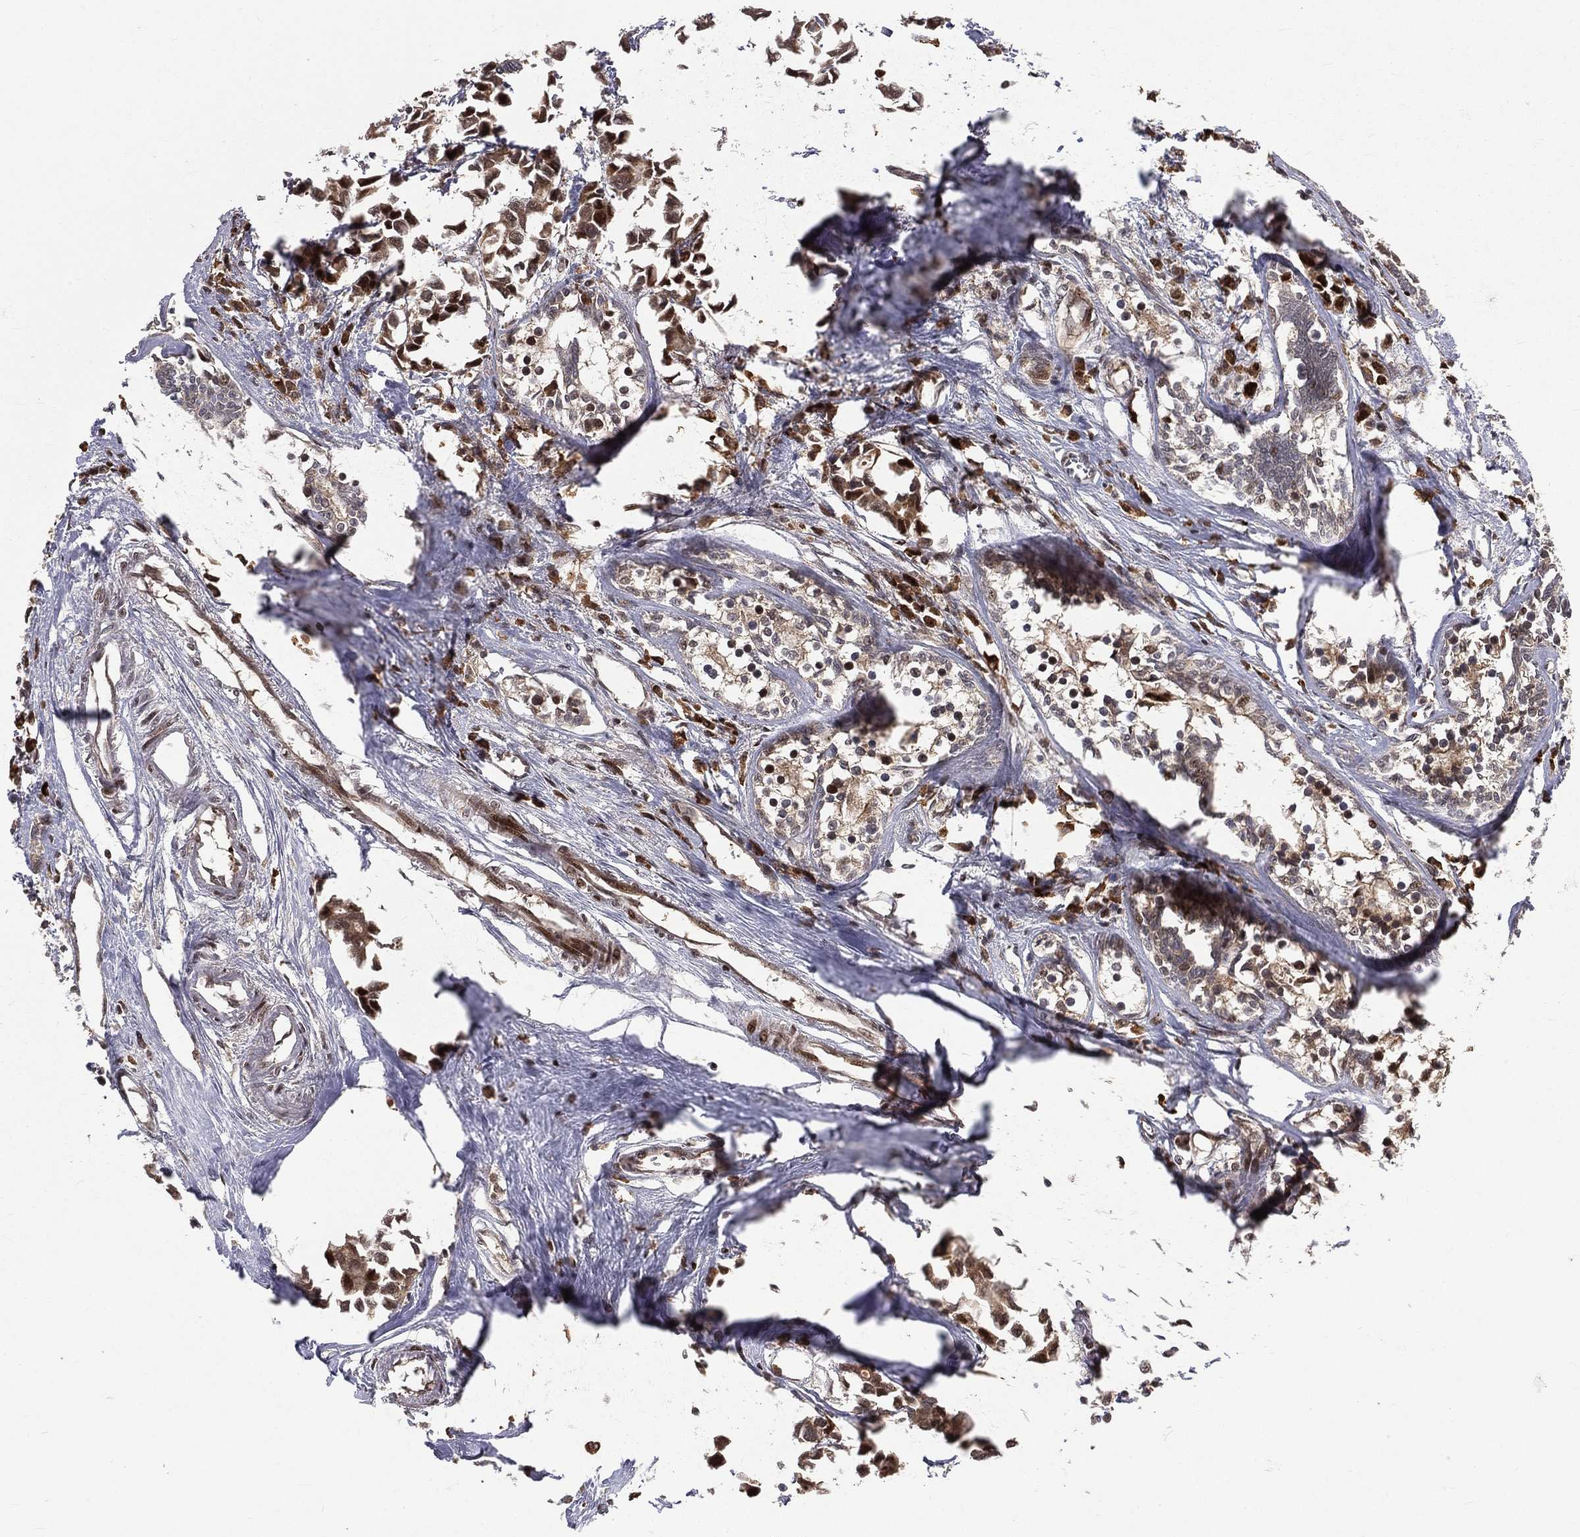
{"staining": {"intensity": "moderate", "quantity": ">75%", "location": "cytoplasmic/membranous,nuclear"}, "tissue": "breast cancer", "cell_type": "Tumor cells", "image_type": "cancer", "snomed": [{"axis": "morphology", "description": "Duct carcinoma"}, {"axis": "topography", "description": "Breast"}], "caption": "Breast infiltrating ductal carcinoma stained with a brown dye displays moderate cytoplasmic/membranous and nuclear positive positivity in approximately >75% of tumor cells.", "gene": "MDM2", "patient": {"sex": "female", "age": 83}}